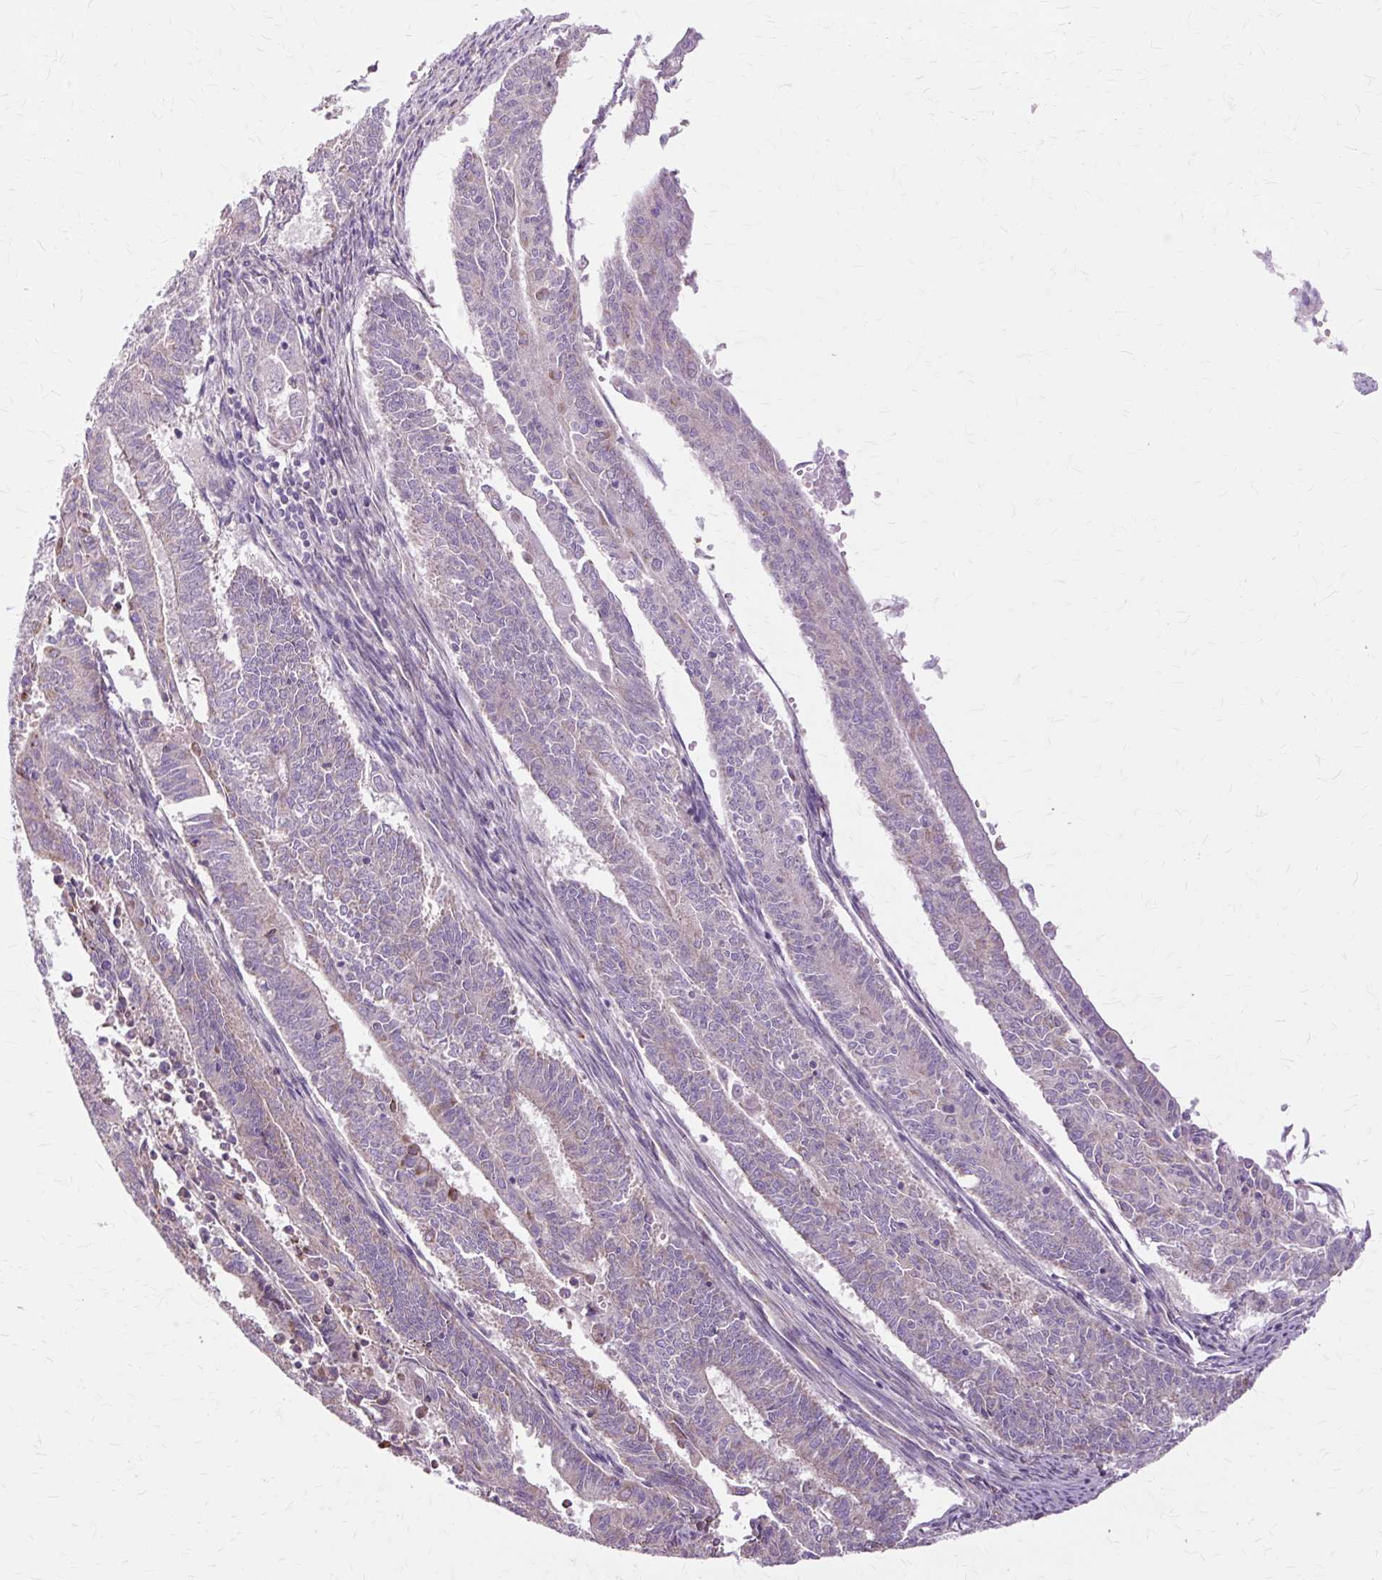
{"staining": {"intensity": "negative", "quantity": "none", "location": "none"}, "tissue": "endometrial cancer", "cell_type": "Tumor cells", "image_type": "cancer", "snomed": [{"axis": "morphology", "description": "Adenocarcinoma, NOS"}, {"axis": "topography", "description": "Endometrium"}], "caption": "A micrograph of adenocarcinoma (endometrial) stained for a protein reveals no brown staining in tumor cells.", "gene": "PDZD2", "patient": {"sex": "female", "age": 59}}